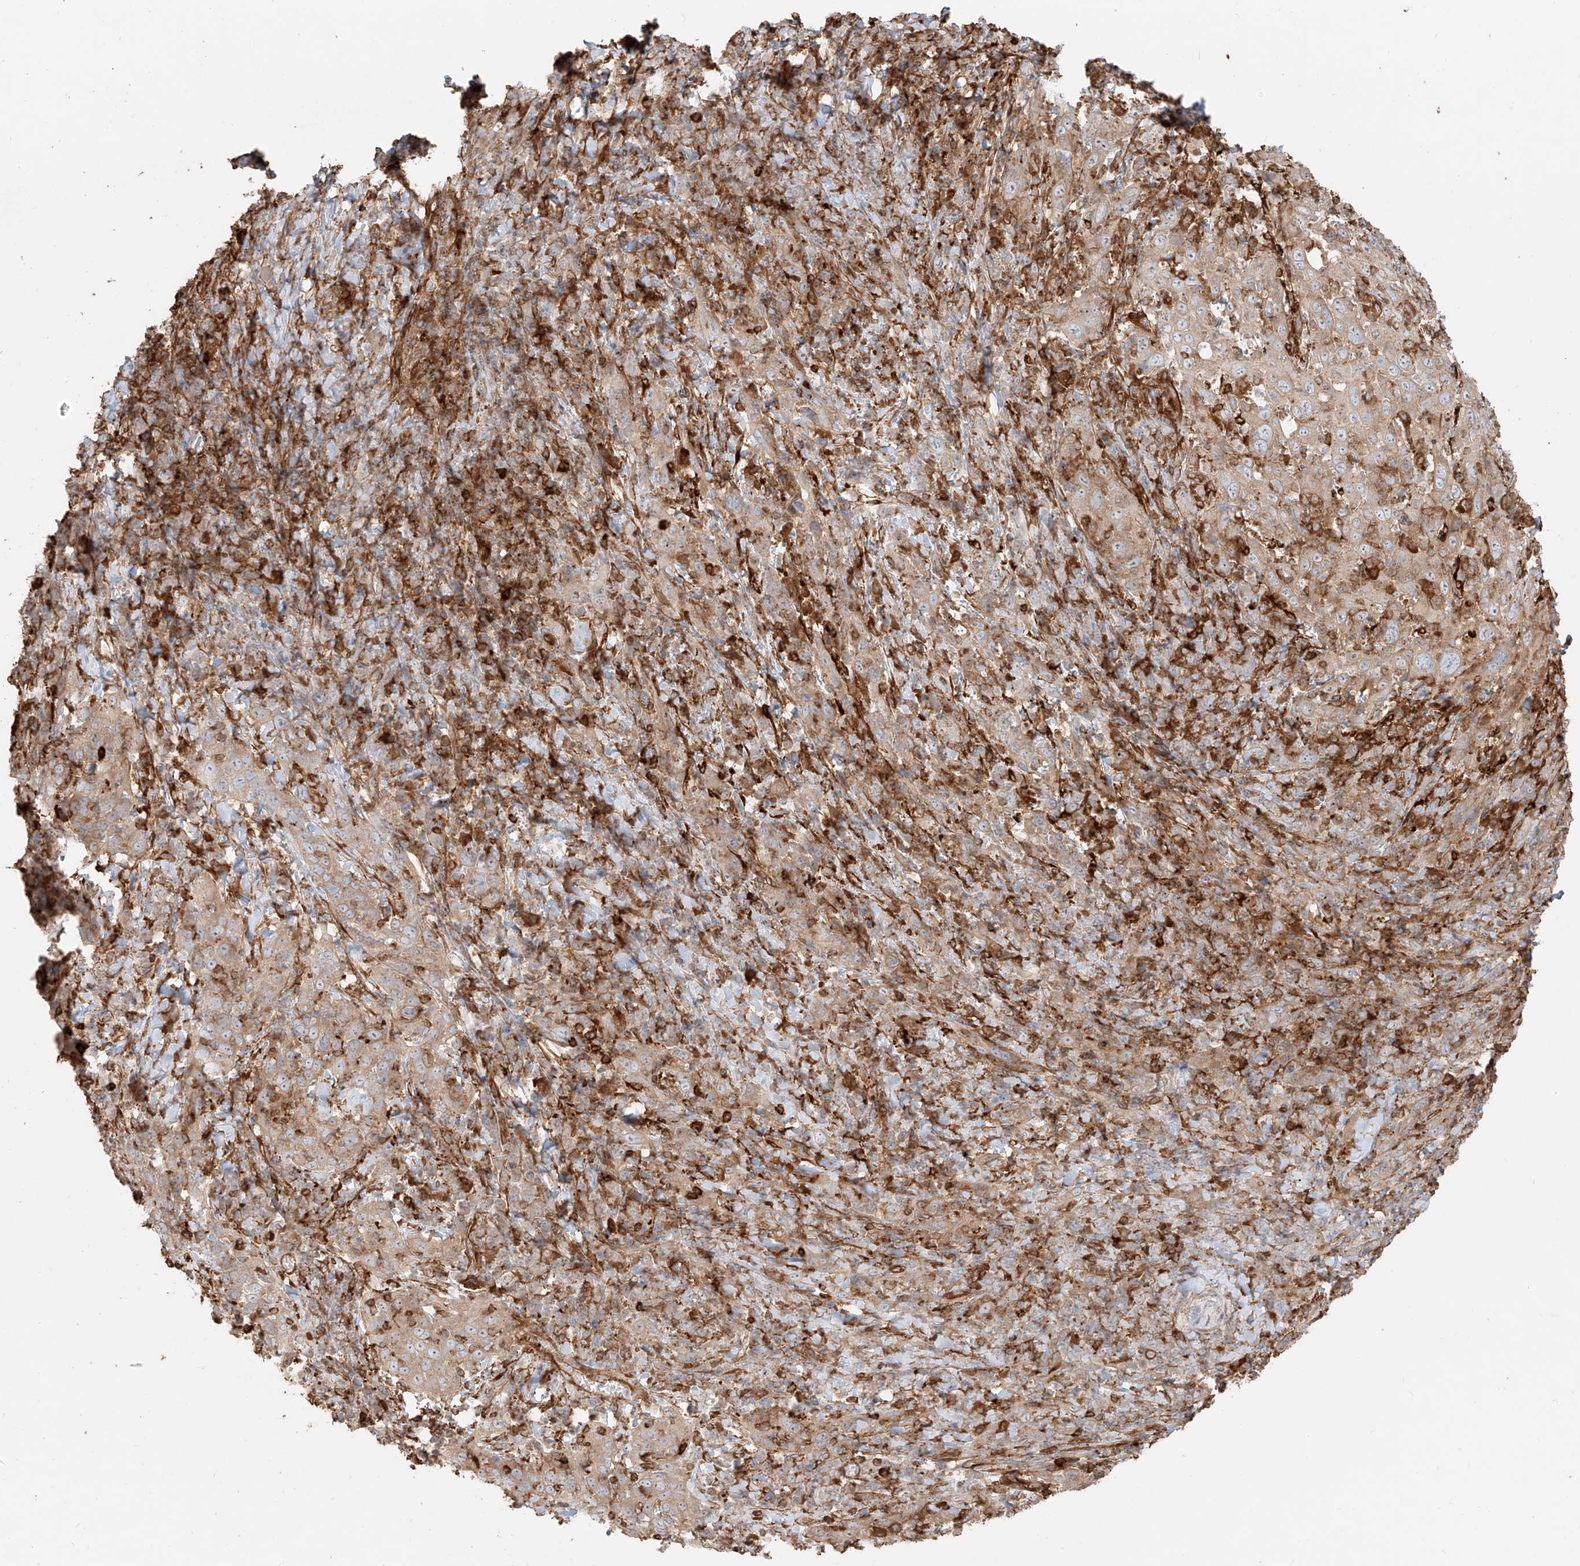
{"staining": {"intensity": "moderate", "quantity": ">75%", "location": "cytoplasmic/membranous"}, "tissue": "cervical cancer", "cell_type": "Tumor cells", "image_type": "cancer", "snomed": [{"axis": "morphology", "description": "Squamous cell carcinoma, NOS"}, {"axis": "topography", "description": "Cervix"}], "caption": "Protein expression analysis of cervical squamous cell carcinoma demonstrates moderate cytoplasmic/membranous staining in approximately >75% of tumor cells. The protein of interest is shown in brown color, while the nuclei are stained blue.", "gene": "SNX9", "patient": {"sex": "female", "age": 46}}